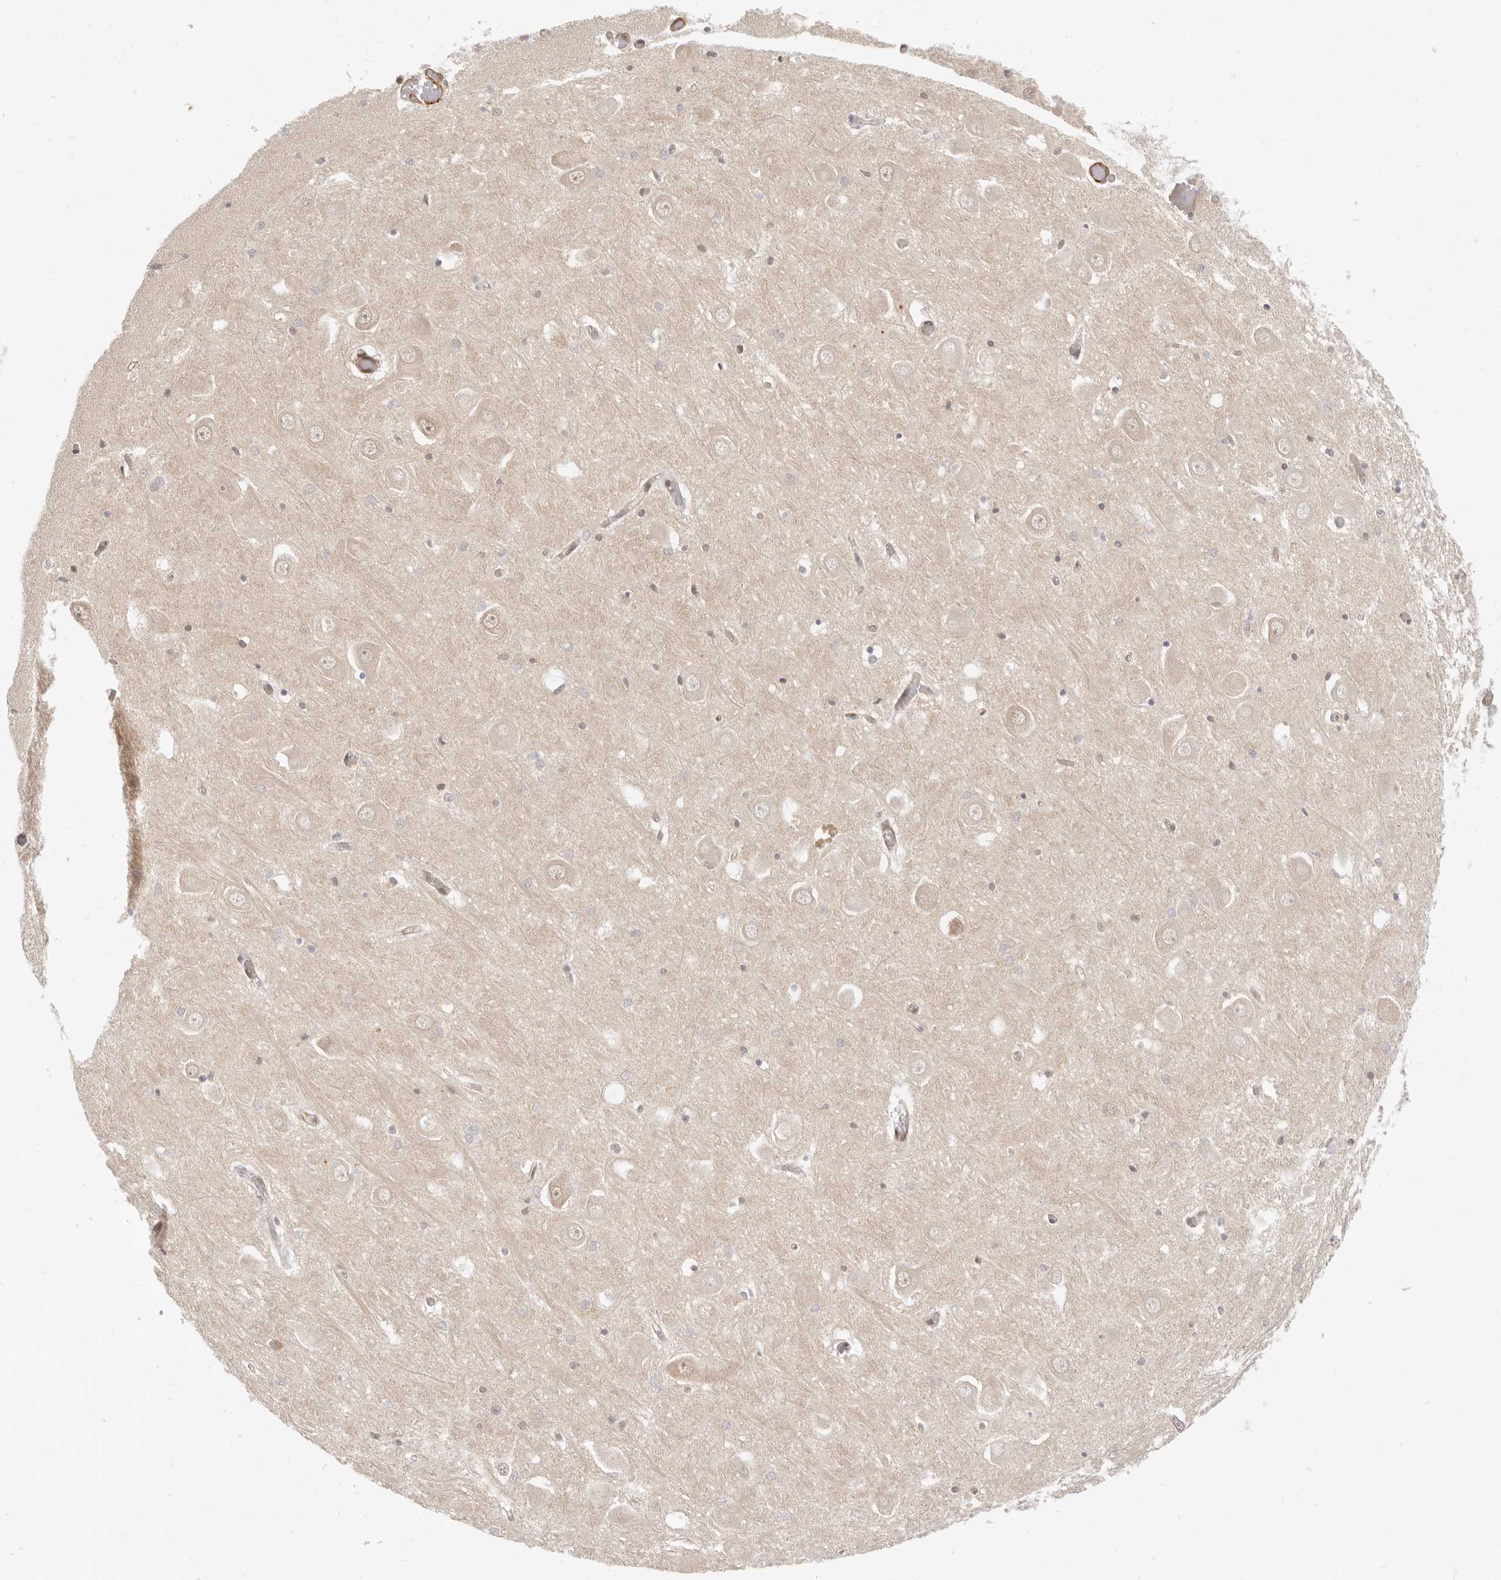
{"staining": {"intensity": "weak", "quantity": "<25%", "location": "nuclear"}, "tissue": "hippocampus", "cell_type": "Glial cells", "image_type": "normal", "snomed": [{"axis": "morphology", "description": "Normal tissue, NOS"}, {"axis": "topography", "description": "Hippocampus"}], "caption": "Hippocampus was stained to show a protein in brown. There is no significant staining in glial cells. (Brightfield microscopy of DAB IHC at high magnification).", "gene": "BAP1", "patient": {"sex": "male", "age": 70}}